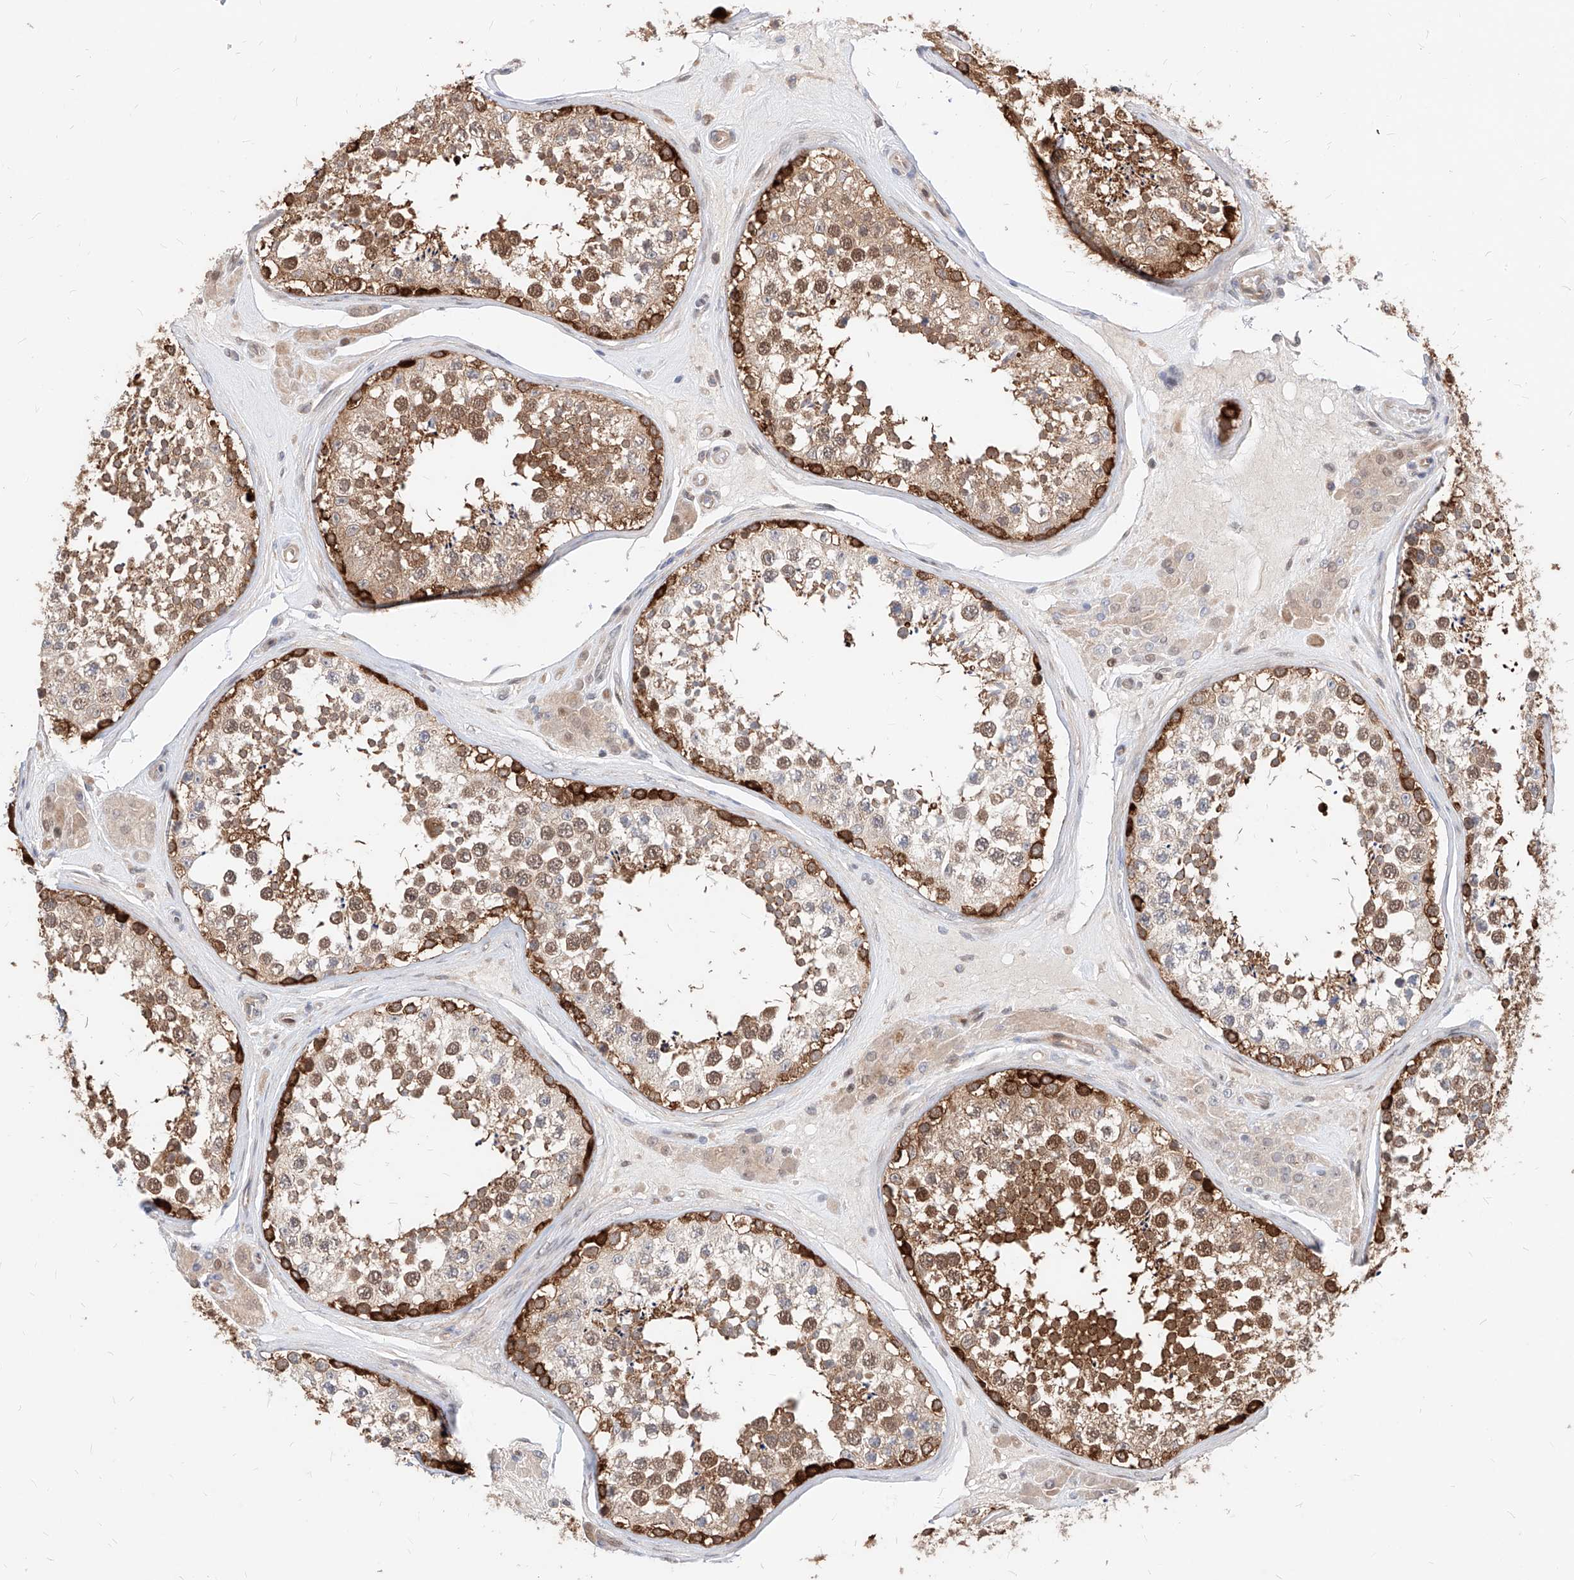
{"staining": {"intensity": "strong", "quantity": "25%-75%", "location": "cytoplasmic/membranous,nuclear"}, "tissue": "testis", "cell_type": "Cells in seminiferous ducts", "image_type": "normal", "snomed": [{"axis": "morphology", "description": "Normal tissue, NOS"}, {"axis": "topography", "description": "Testis"}], "caption": "Protein staining of unremarkable testis exhibits strong cytoplasmic/membranous,nuclear positivity in approximately 25%-75% of cells in seminiferous ducts.", "gene": "TSNAX", "patient": {"sex": "male", "age": 46}}